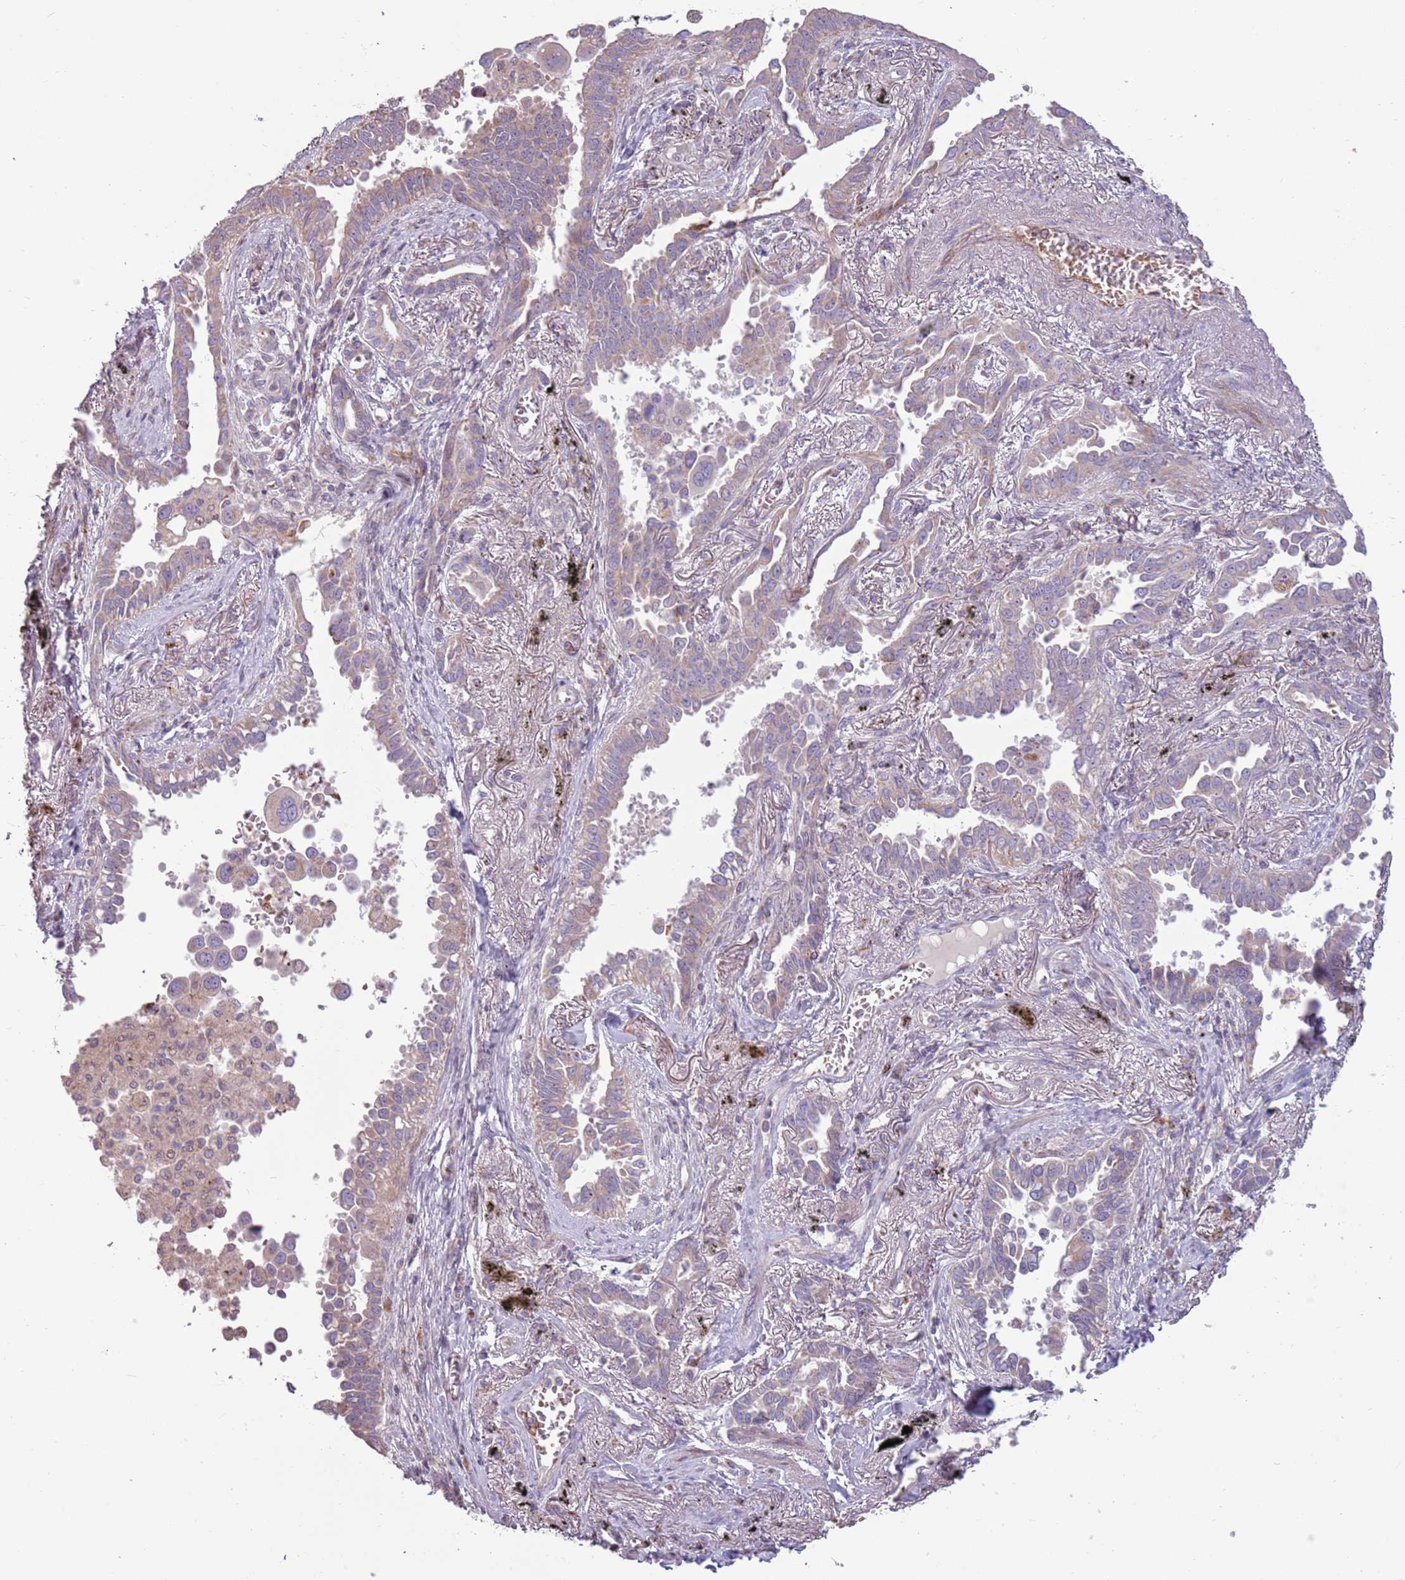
{"staining": {"intensity": "moderate", "quantity": "25%-75%", "location": "cytoplasmic/membranous"}, "tissue": "lung cancer", "cell_type": "Tumor cells", "image_type": "cancer", "snomed": [{"axis": "morphology", "description": "Adenocarcinoma, NOS"}, {"axis": "topography", "description": "Lung"}], "caption": "Immunohistochemistry (IHC) micrograph of neoplastic tissue: human lung cancer (adenocarcinoma) stained using IHC shows medium levels of moderate protein expression localized specifically in the cytoplasmic/membranous of tumor cells, appearing as a cytoplasmic/membranous brown color.", "gene": "ZNF530", "patient": {"sex": "male", "age": 67}}